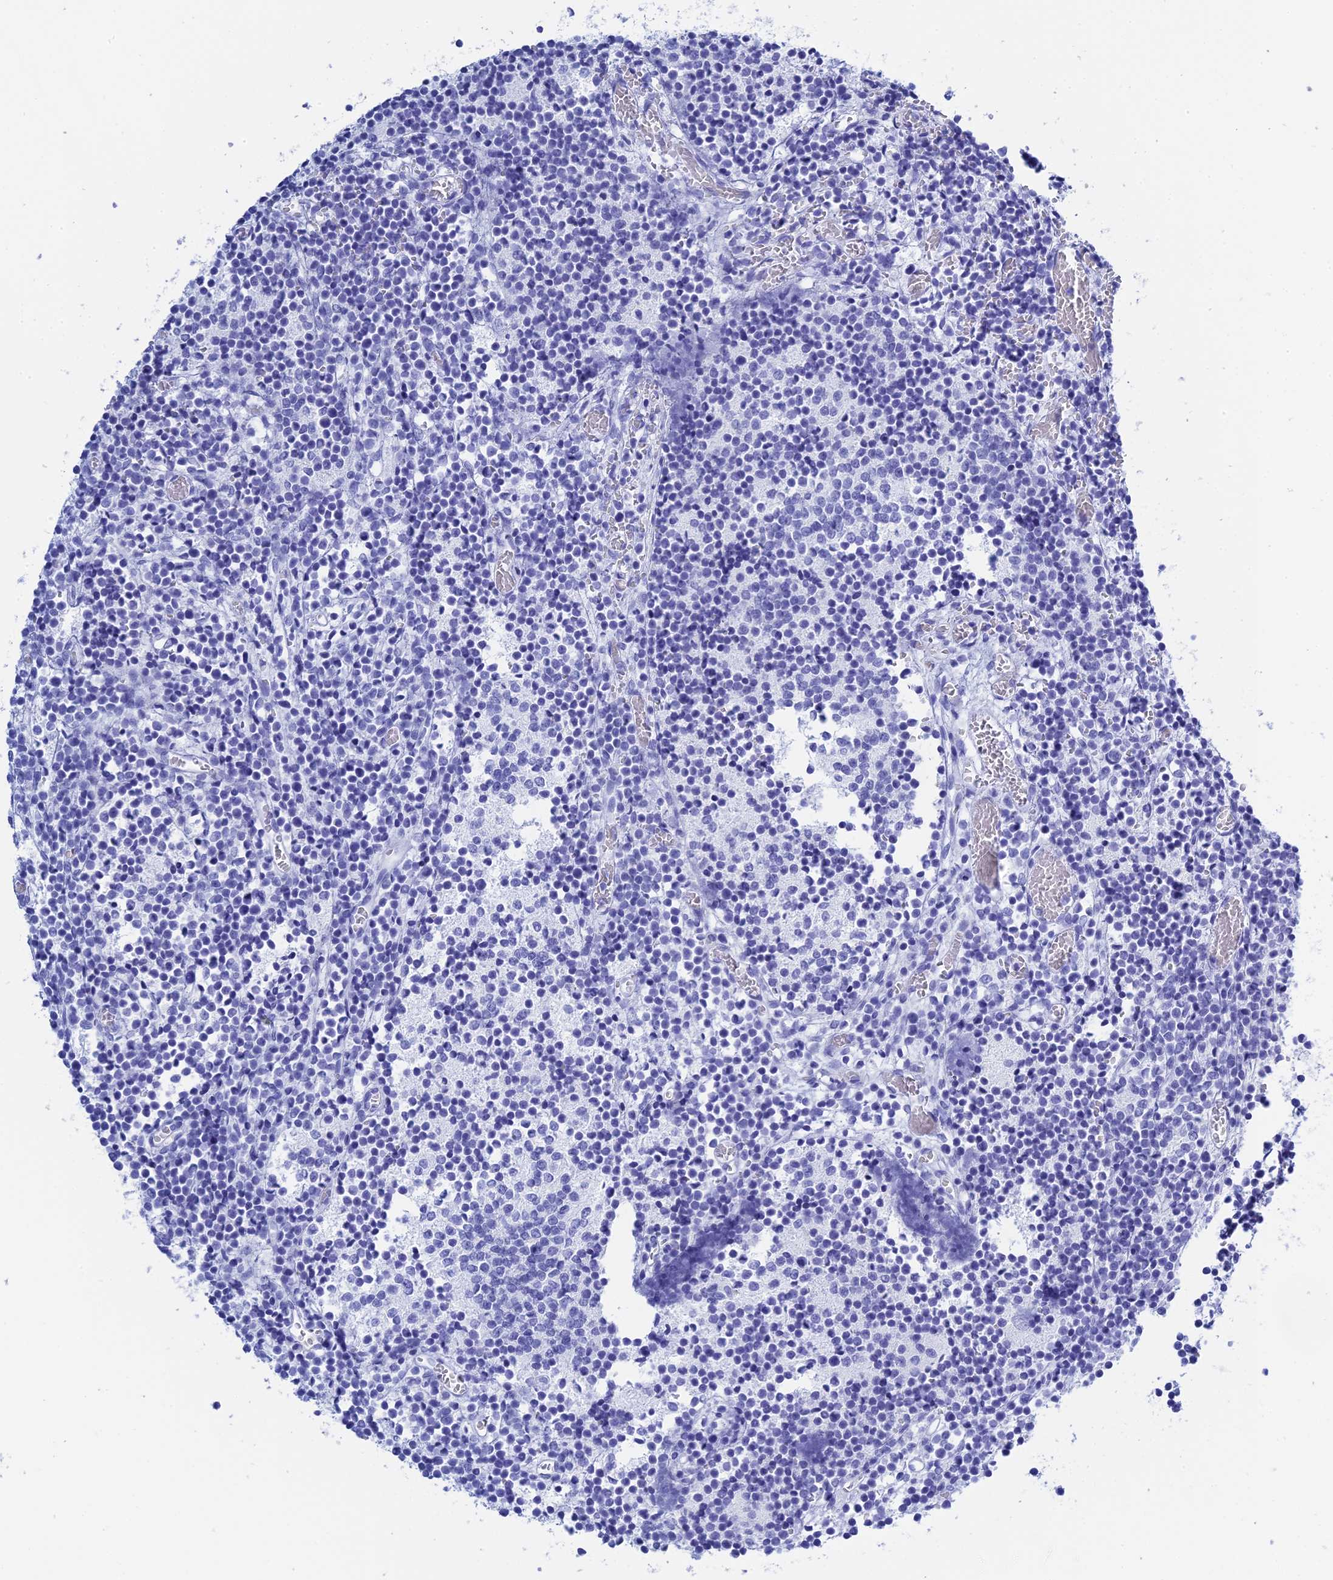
{"staining": {"intensity": "negative", "quantity": "none", "location": "none"}, "tissue": "glioma", "cell_type": "Tumor cells", "image_type": "cancer", "snomed": [{"axis": "morphology", "description": "Glioma, malignant, Low grade"}, {"axis": "topography", "description": "Brain"}], "caption": "Human glioma stained for a protein using immunohistochemistry shows no positivity in tumor cells.", "gene": "TEX101", "patient": {"sex": "female", "age": 1}}